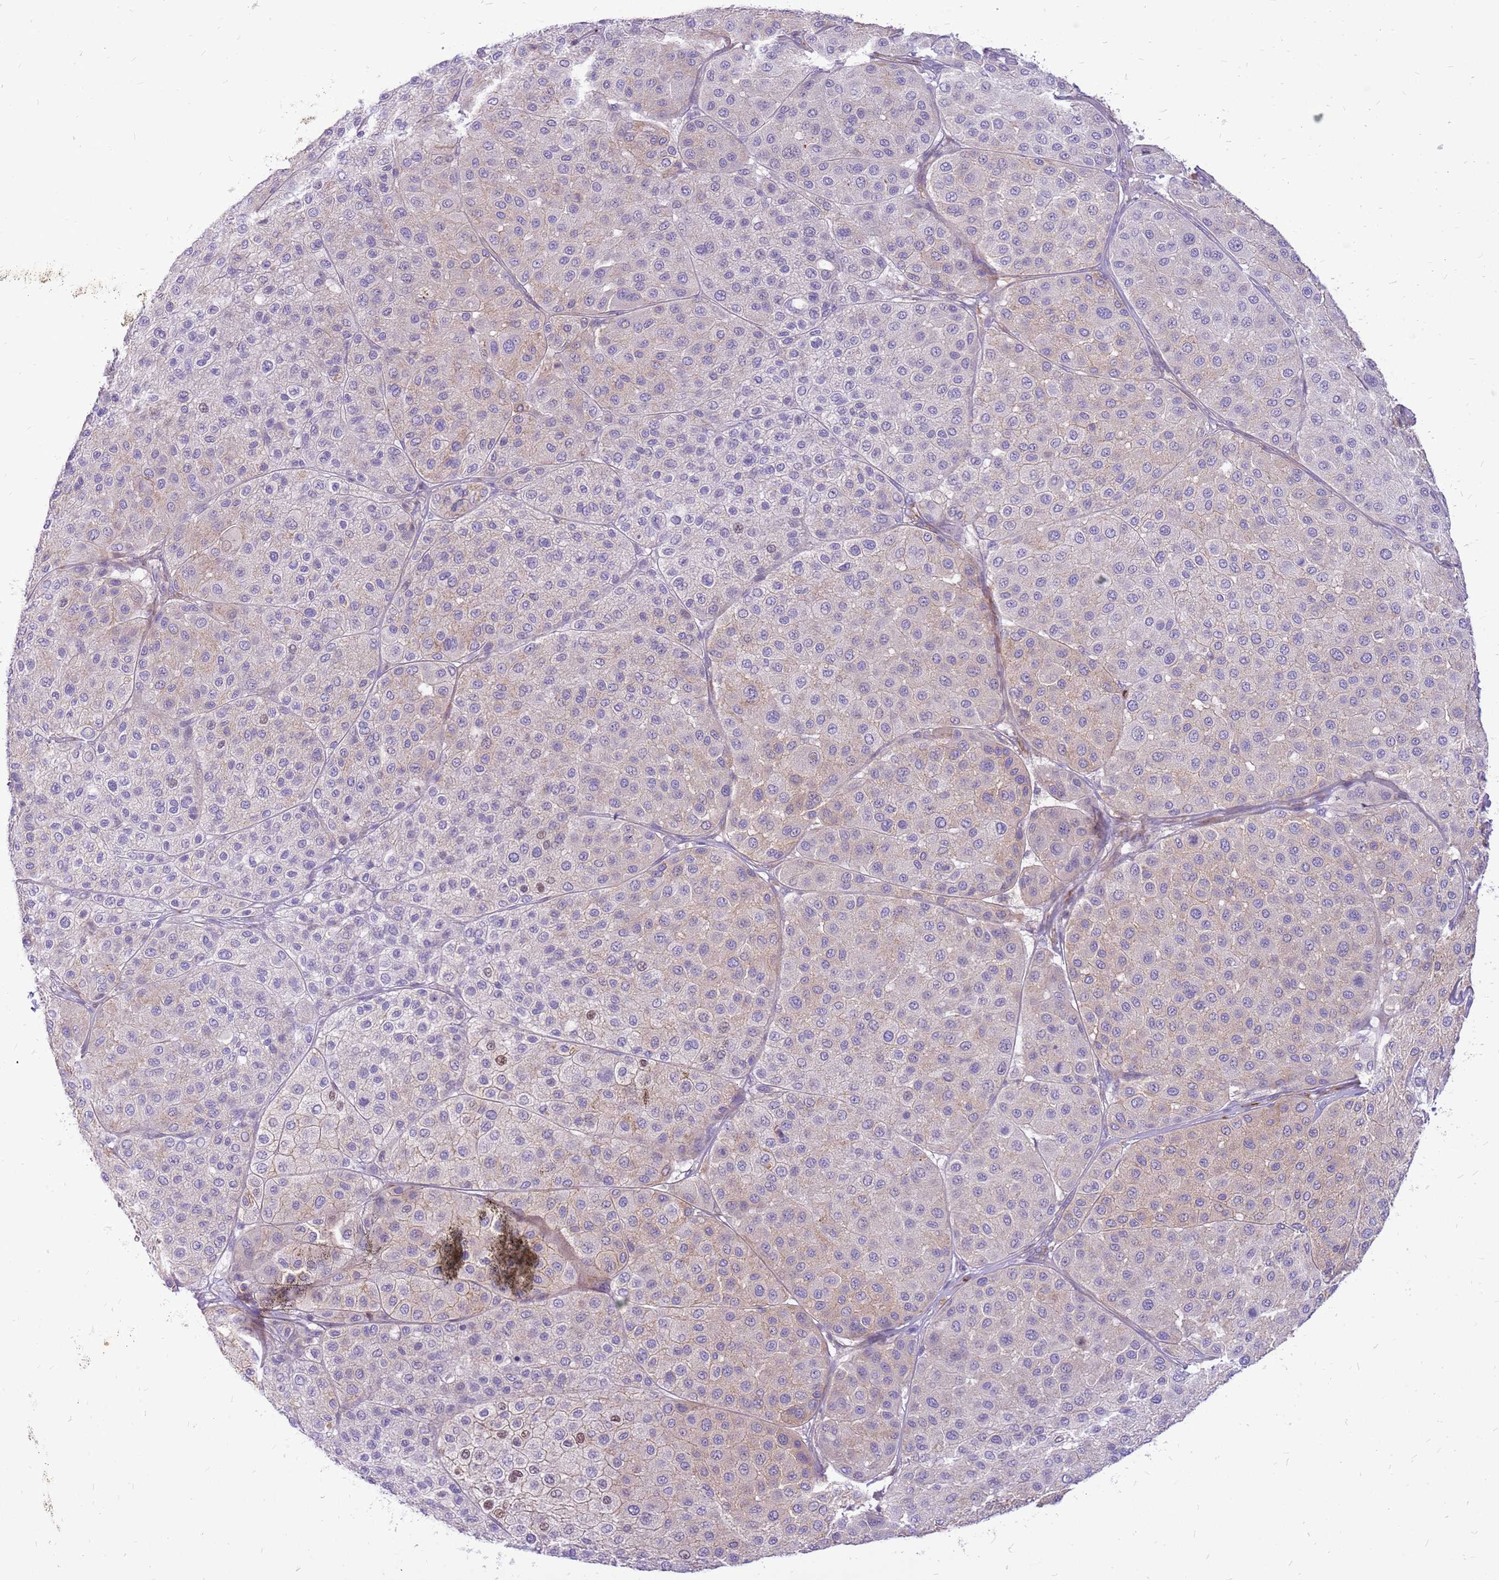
{"staining": {"intensity": "weak", "quantity": "<25%", "location": "cytoplasmic/membranous"}, "tissue": "melanoma", "cell_type": "Tumor cells", "image_type": "cancer", "snomed": [{"axis": "morphology", "description": "Malignant melanoma, Metastatic site"}, {"axis": "topography", "description": "Smooth muscle"}], "caption": "Immunohistochemistry of human melanoma shows no expression in tumor cells.", "gene": "WDR90", "patient": {"sex": "male", "age": 41}}